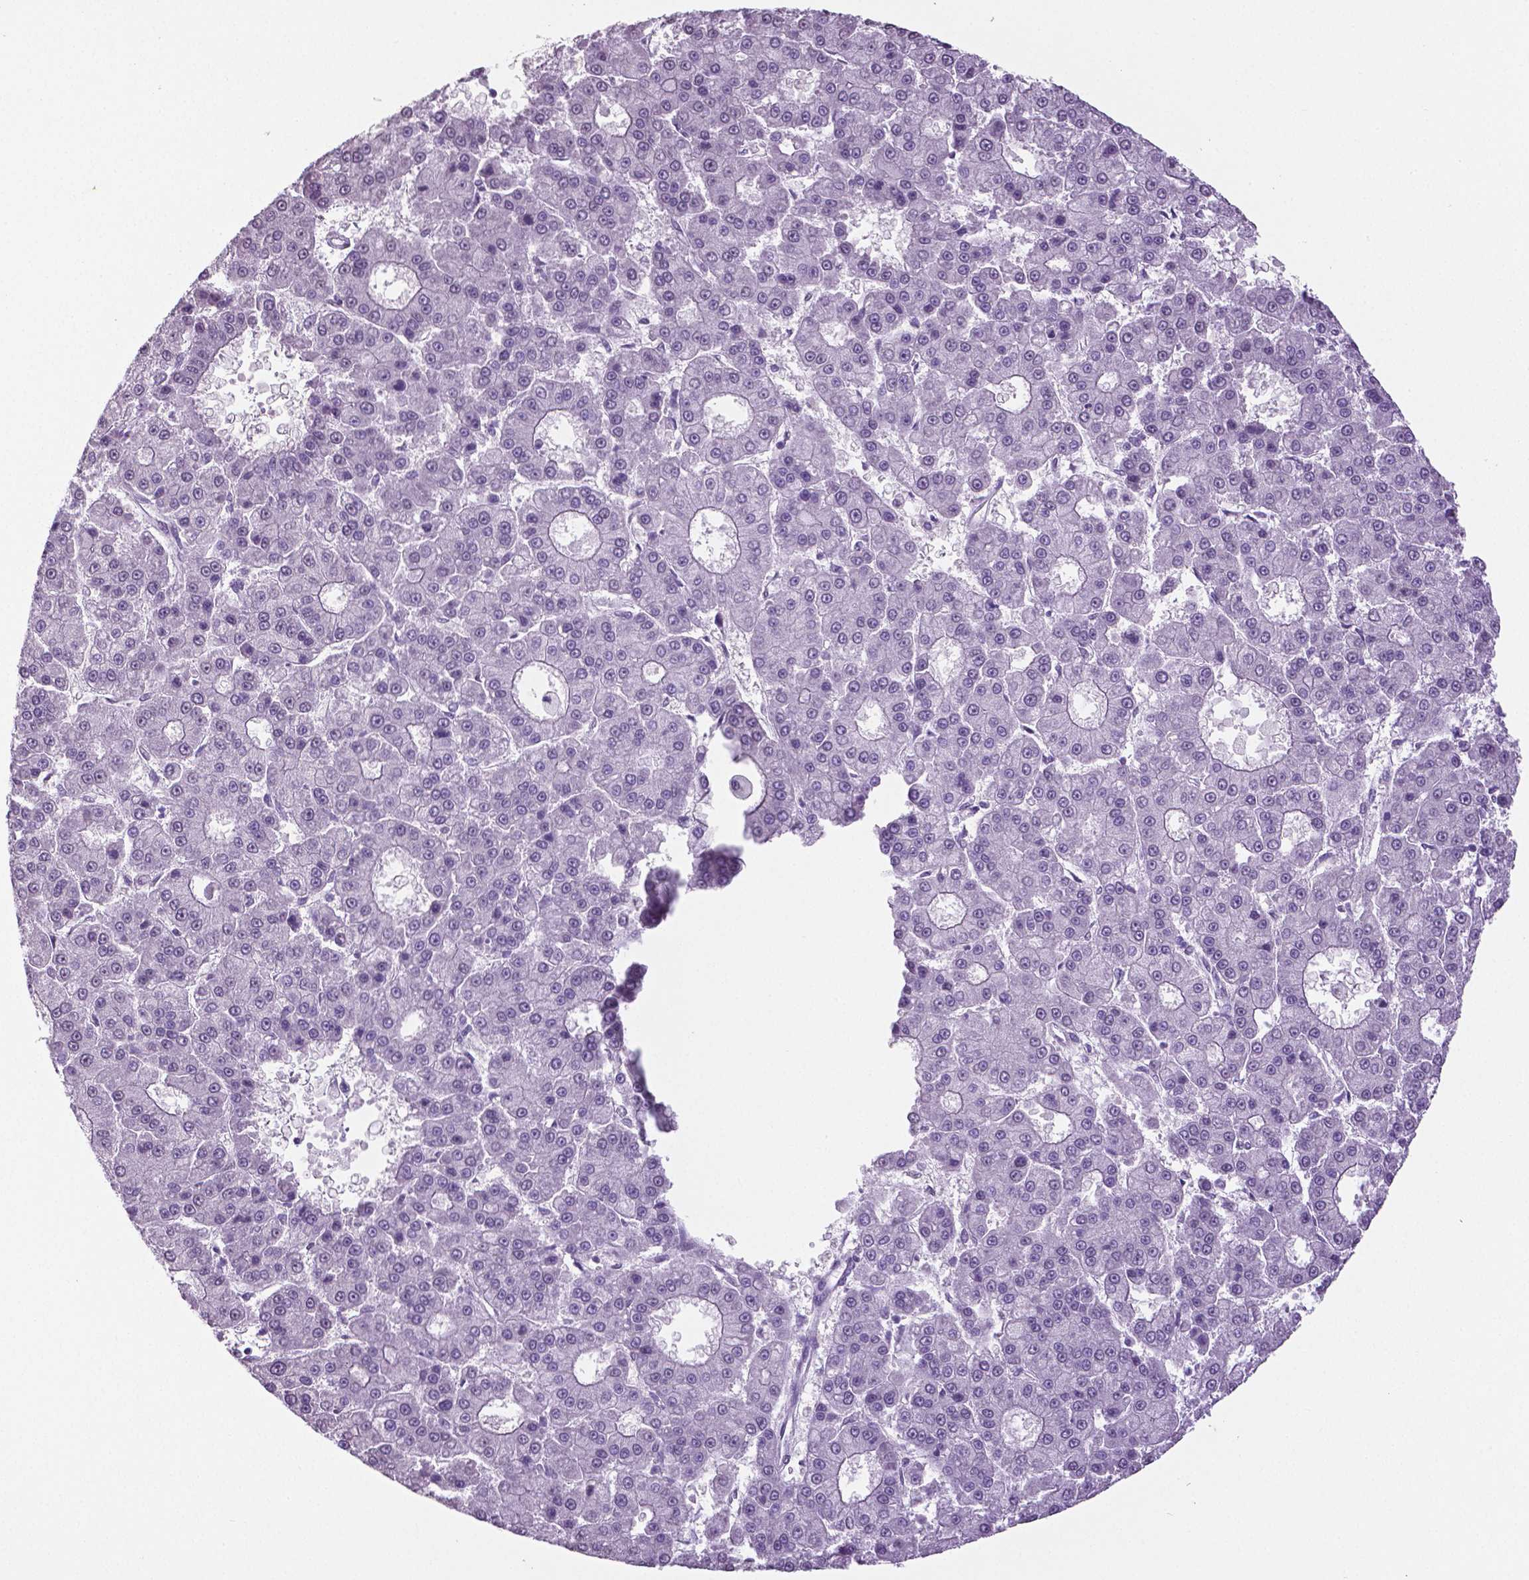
{"staining": {"intensity": "negative", "quantity": "none", "location": "none"}, "tissue": "liver cancer", "cell_type": "Tumor cells", "image_type": "cancer", "snomed": [{"axis": "morphology", "description": "Carcinoma, Hepatocellular, NOS"}, {"axis": "topography", "description": "Liver"}], "caption": "Protein analysis of liver hepatocellular carcinoma demonstrates no significant positivity in tumor cells.", "gene": "IGF2BP1", "patient": {"sex": "male", "age": 70}}